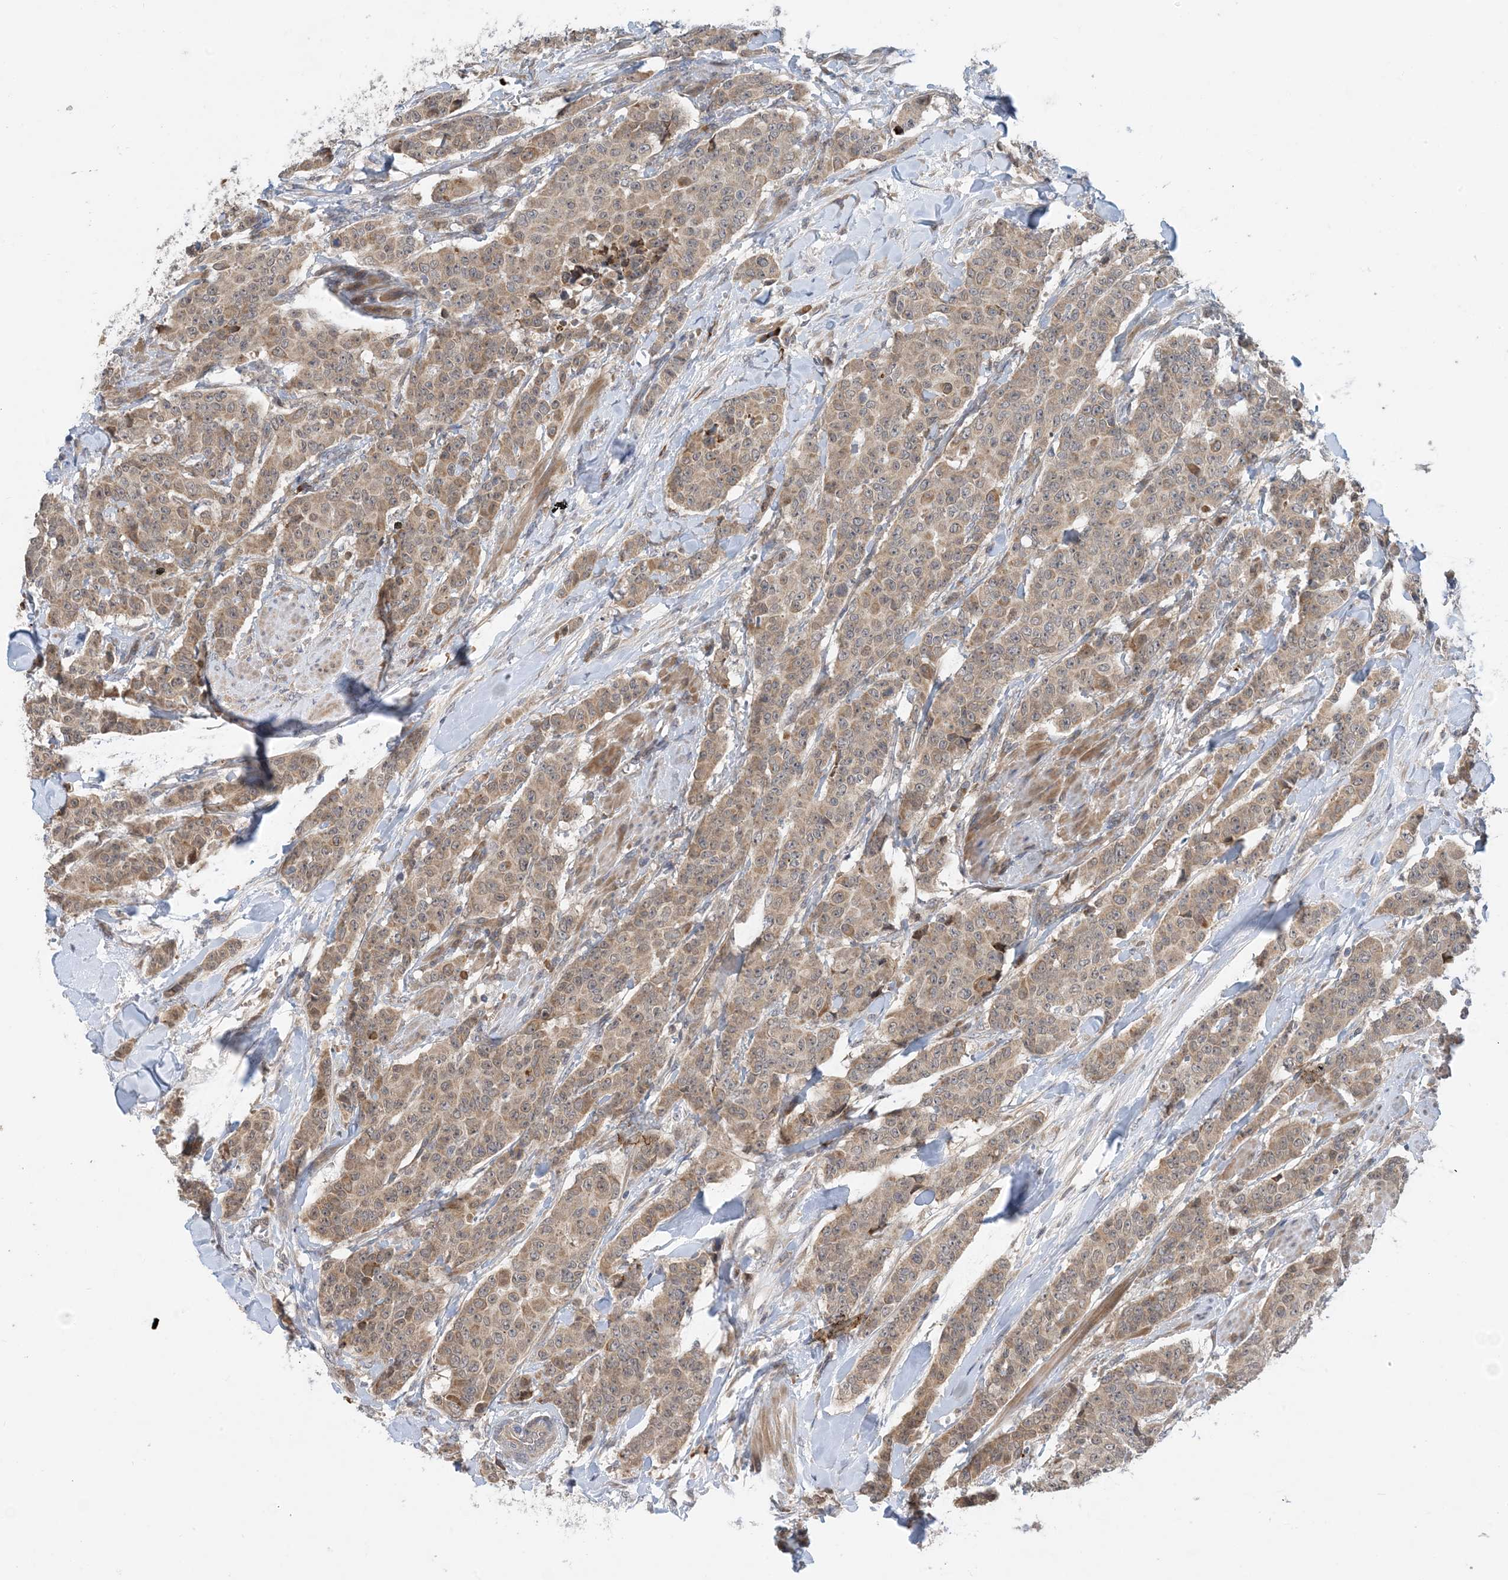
{"staining": {"intensity": "weak", "quantity": ">75%", "location": "cytoplasmic/membranous"}, "tissue": "breast cancer", "cell_type": "Tumor cells", "image_type": "cancer", "snomed": [{"axis": "morphology", "description": "Duct carcinoma"}, {"axis": "topography", "description": "Breast"}], "caption": "High-magnification brightfield microscopy of breast cancer stained with DAB (brown) and counterstained with hematoxylin (blue). tumor cells exhibit weak cytoplasmic/membranous expression is appreciated in about>75% of cells.", "gene": "PHOSPHO2", "patient": {"sex": "female", "age": 40}}